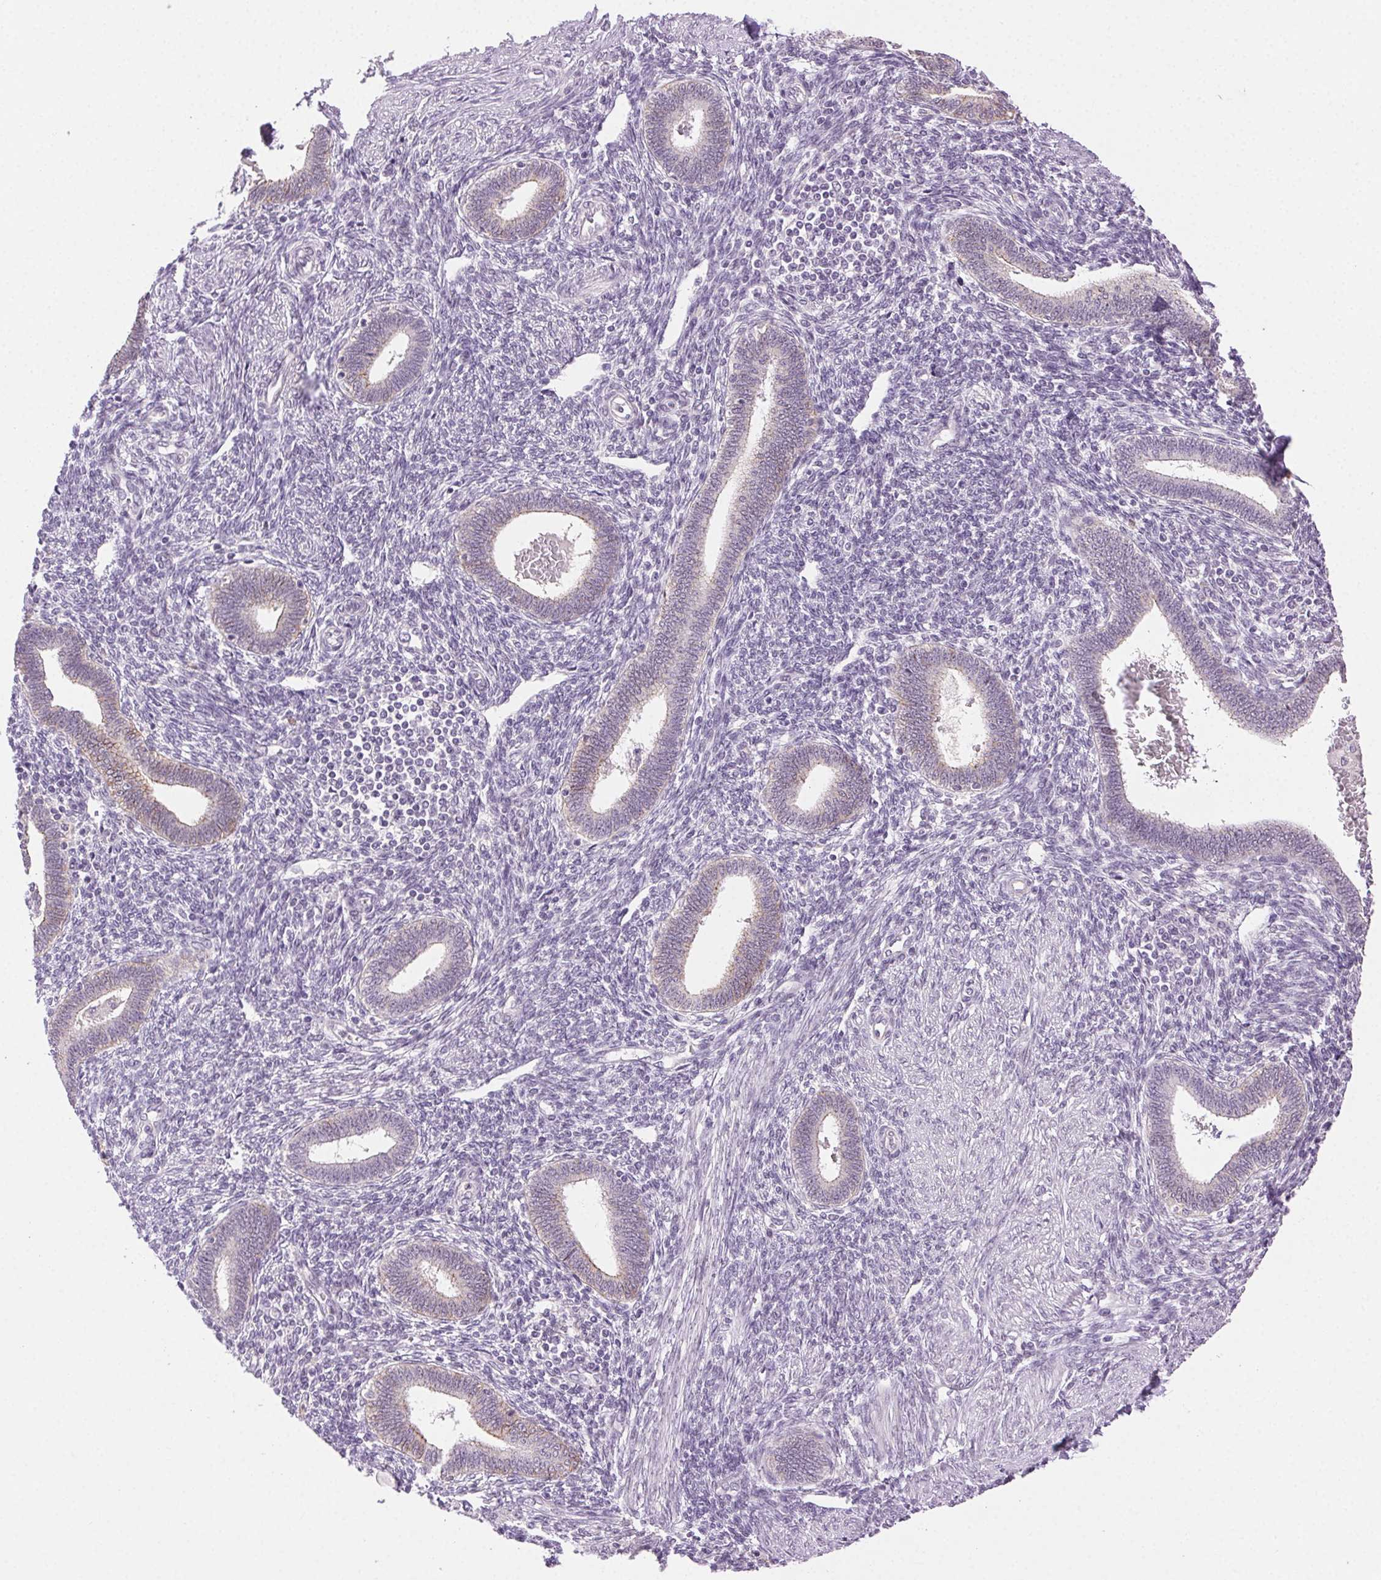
{"staining": {"intensity": "negative", "quantity": "none", "location": "none"}, "tissue": "endometrium", "cell_type": "Cells in endometrial stroma", "image_type": "normal", "snomed": [{"axis": "morphology", "description": "Normal tissue, NOS"}, {"axis": "topography", "description": "Endometrium"}], "caption": "Cells in endometrial stroma are negative for brown protein staining in benign endometrium. (DAB (3,3'-diaminobenzidine) immunohistochemistry, high magnification).", "gene": "CLDN10", "patient": {"sex": "female", "age": 42}}